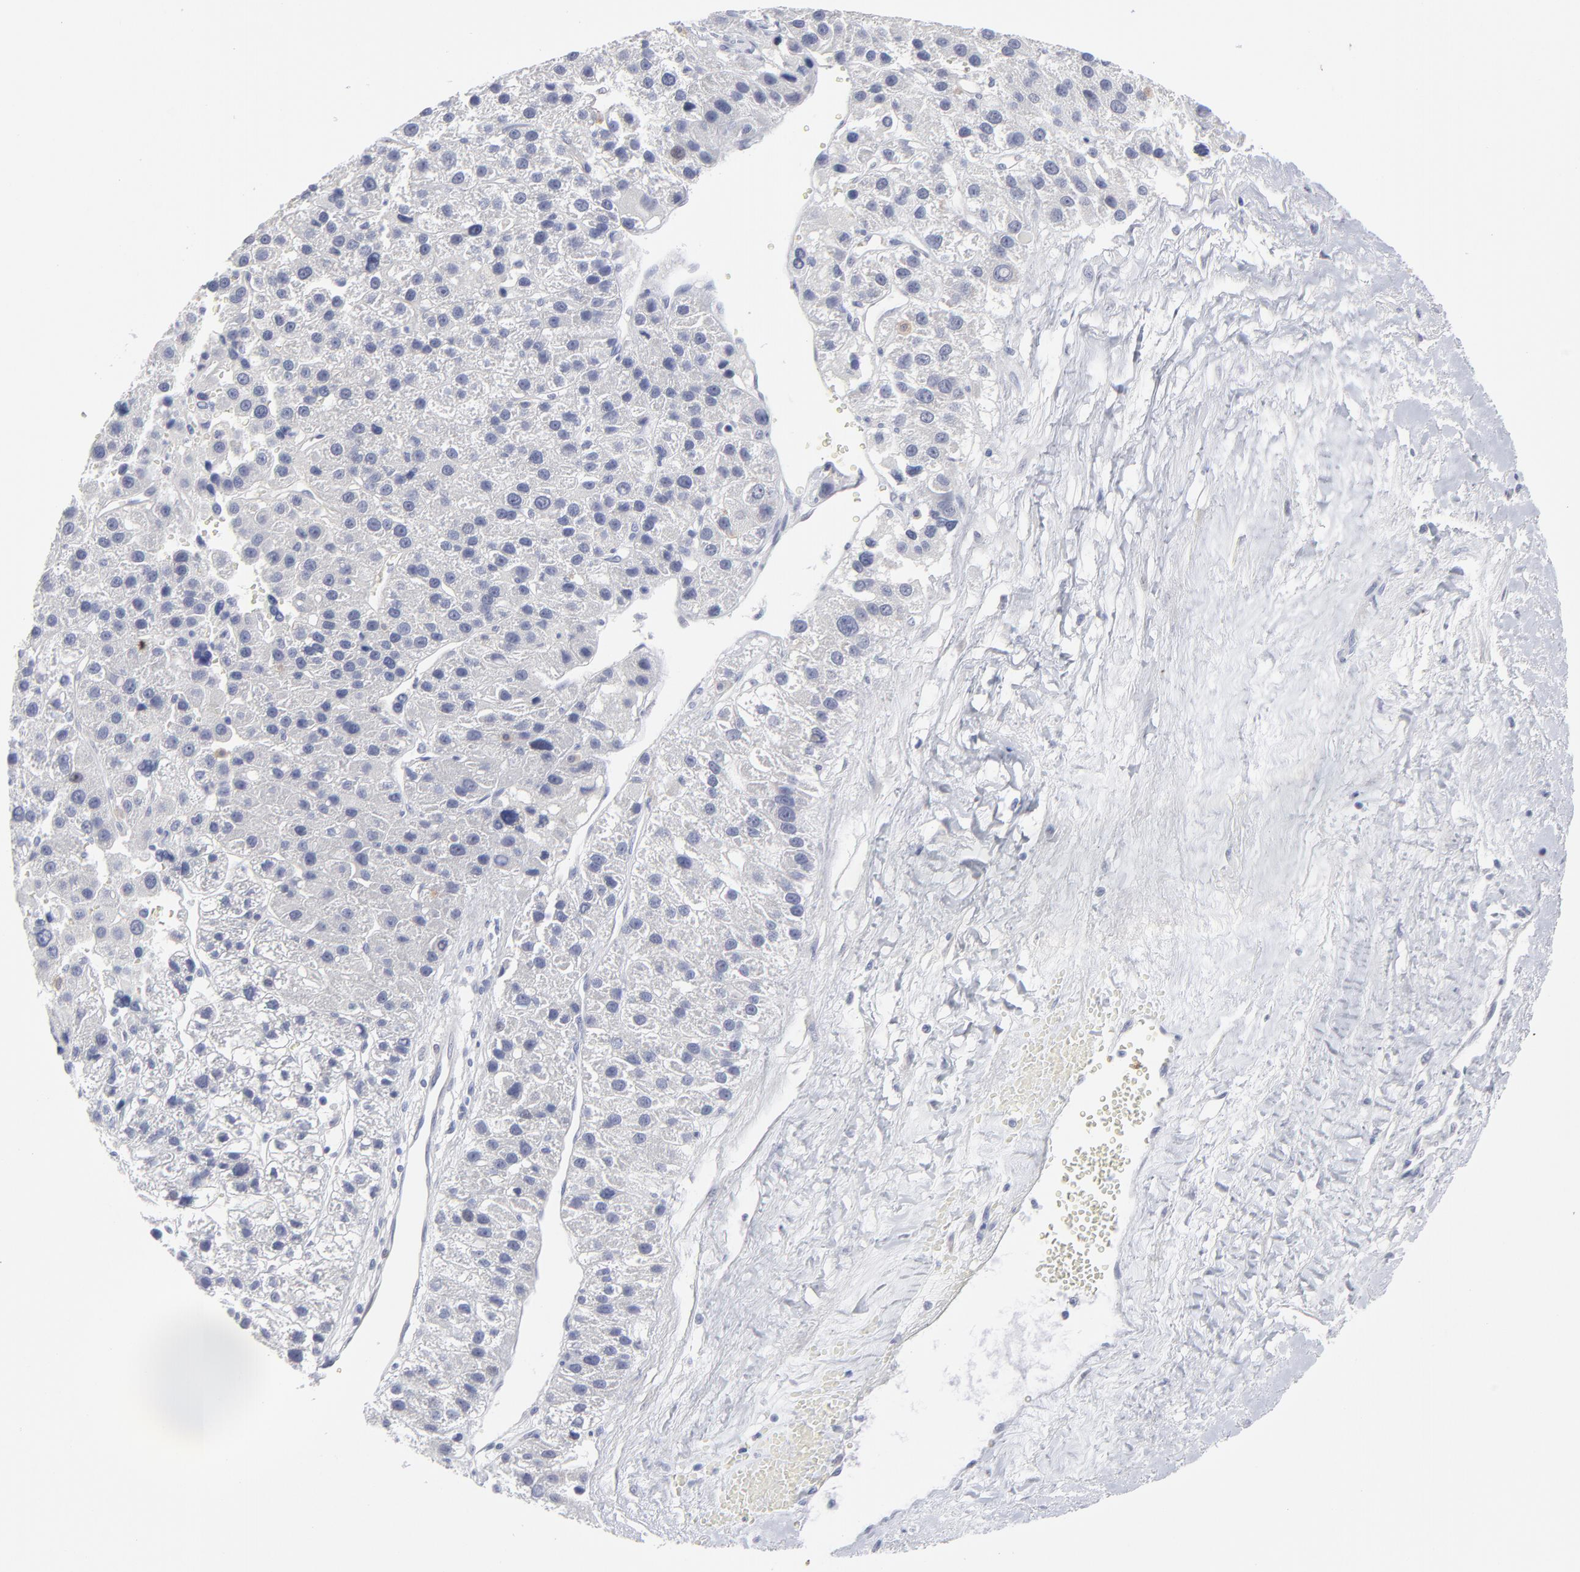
{"staining": {"intensity": "negative", "quantity": "none", "location": "none"}, "tissue": "liver cancer", "cell_type": "Tumor cells", "image_type": "cancer", "snomed": [{"axis": "morphology", "description": "Carcinoma, Hepatocellular, NOS"}, {"axis": "topography", "description": "Liver"}], "caption": "A micrograph of human hepatocellular carcinoma (liver) is negative for staining in tumor cells. (Brightfield microscopy of DAB IHC at high magnification).", "gene": "RPS24", "patient": {"sex": "female", "age": 85}}